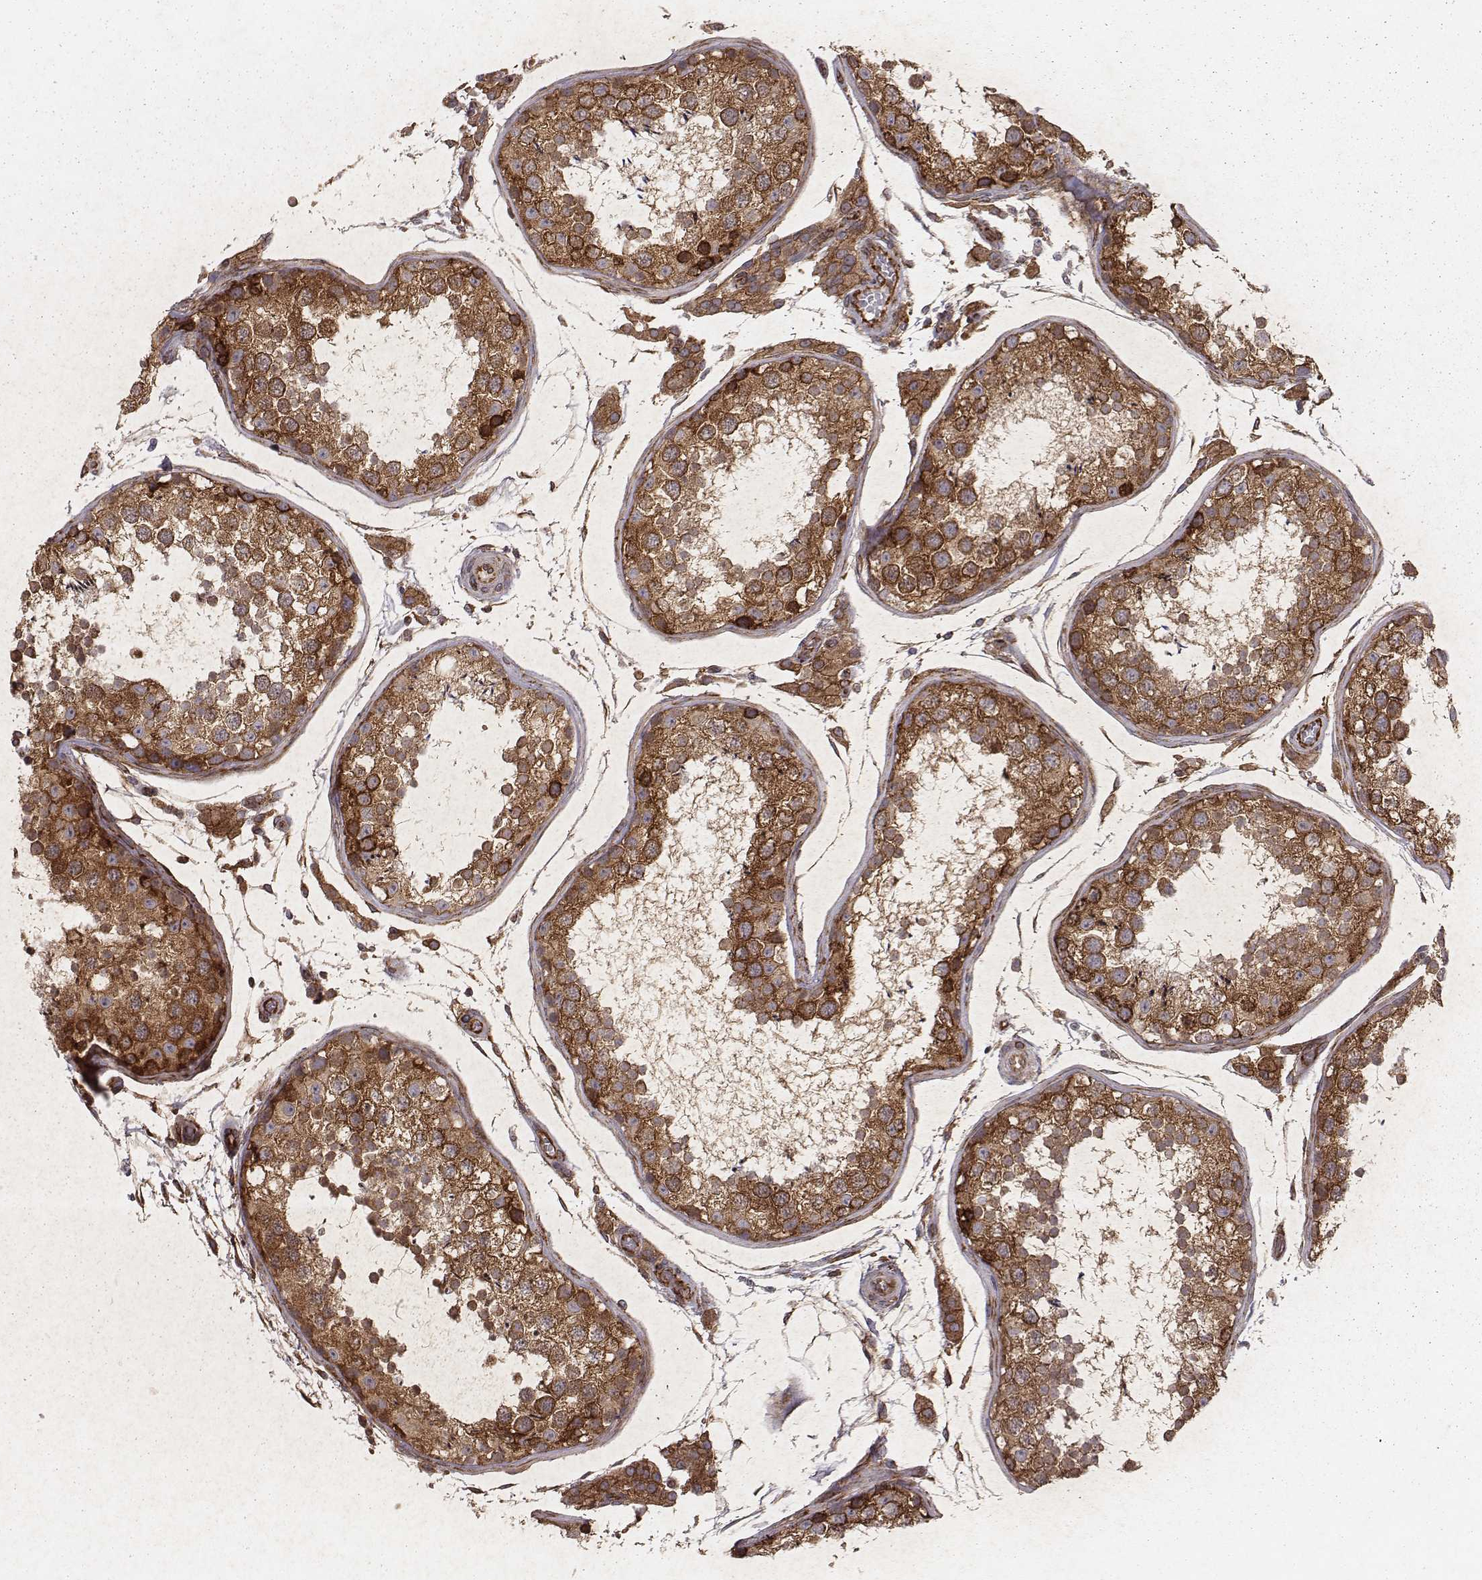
{"staining": {"intensity": "strong", "quantity": ">75%", "location": "cytoplasmic/membranous"}, "tissue": "testis", "cell_type": "Cells in seminiferous ducts", "image_type": "normal", "snomed": [{"axis": "morphology", "description": "Normal tissue, NOS"}, {"axis": "topography", "description": "Testis"}], "caption": "Cells in seminiferous ducts exhibit high levels of strong cytoplasmic/membranous positivity in approximately >75% of cells in unremarkable human testis.", "gene": "TXLNA", "patient": {"sex": "male", "age": 29}}